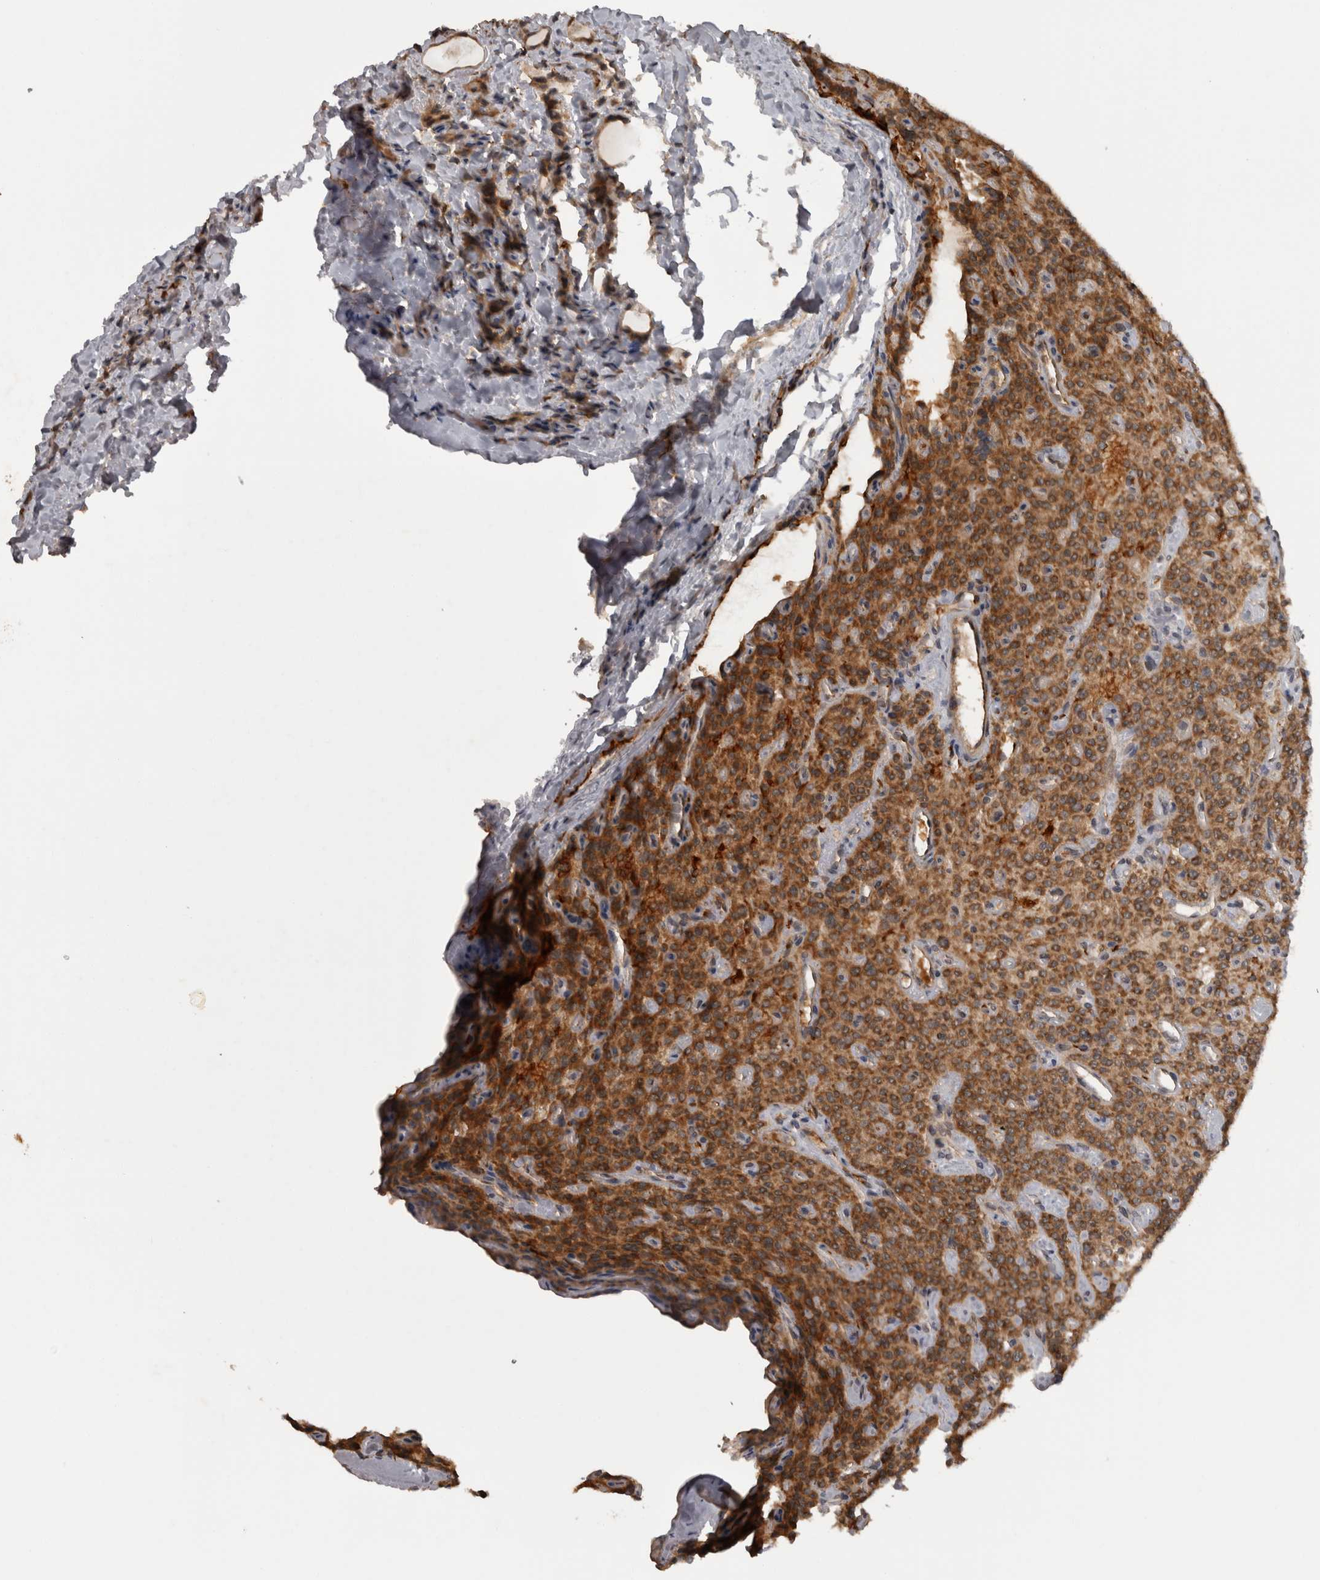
{"staining": {"intensity": "moderate", "quantity": ">75%", "location": "cytoplasmic/membranous"}, "tissue": "parathyroid gland", "cell_type": "Glandular cells", "image_type": "normal", "snomed": [{"axis": "morphology", "description": "Normal tissue, NOS"}, {"axis": "topography", "description": "Parathyroid gland"}], "caption": "Immunohistochemistry (IHC) histopathology image of normal parathyroid gland: human parathyroid gland stained using IHC displays medium levels of moderate protein expression localized specifically in the cytoplasmic/membranous of glandular cells, appearing as a cytoplasmic/membranous brown color.", "gene": "MICU3", "patient": {"sex": "male", "age": 46}}